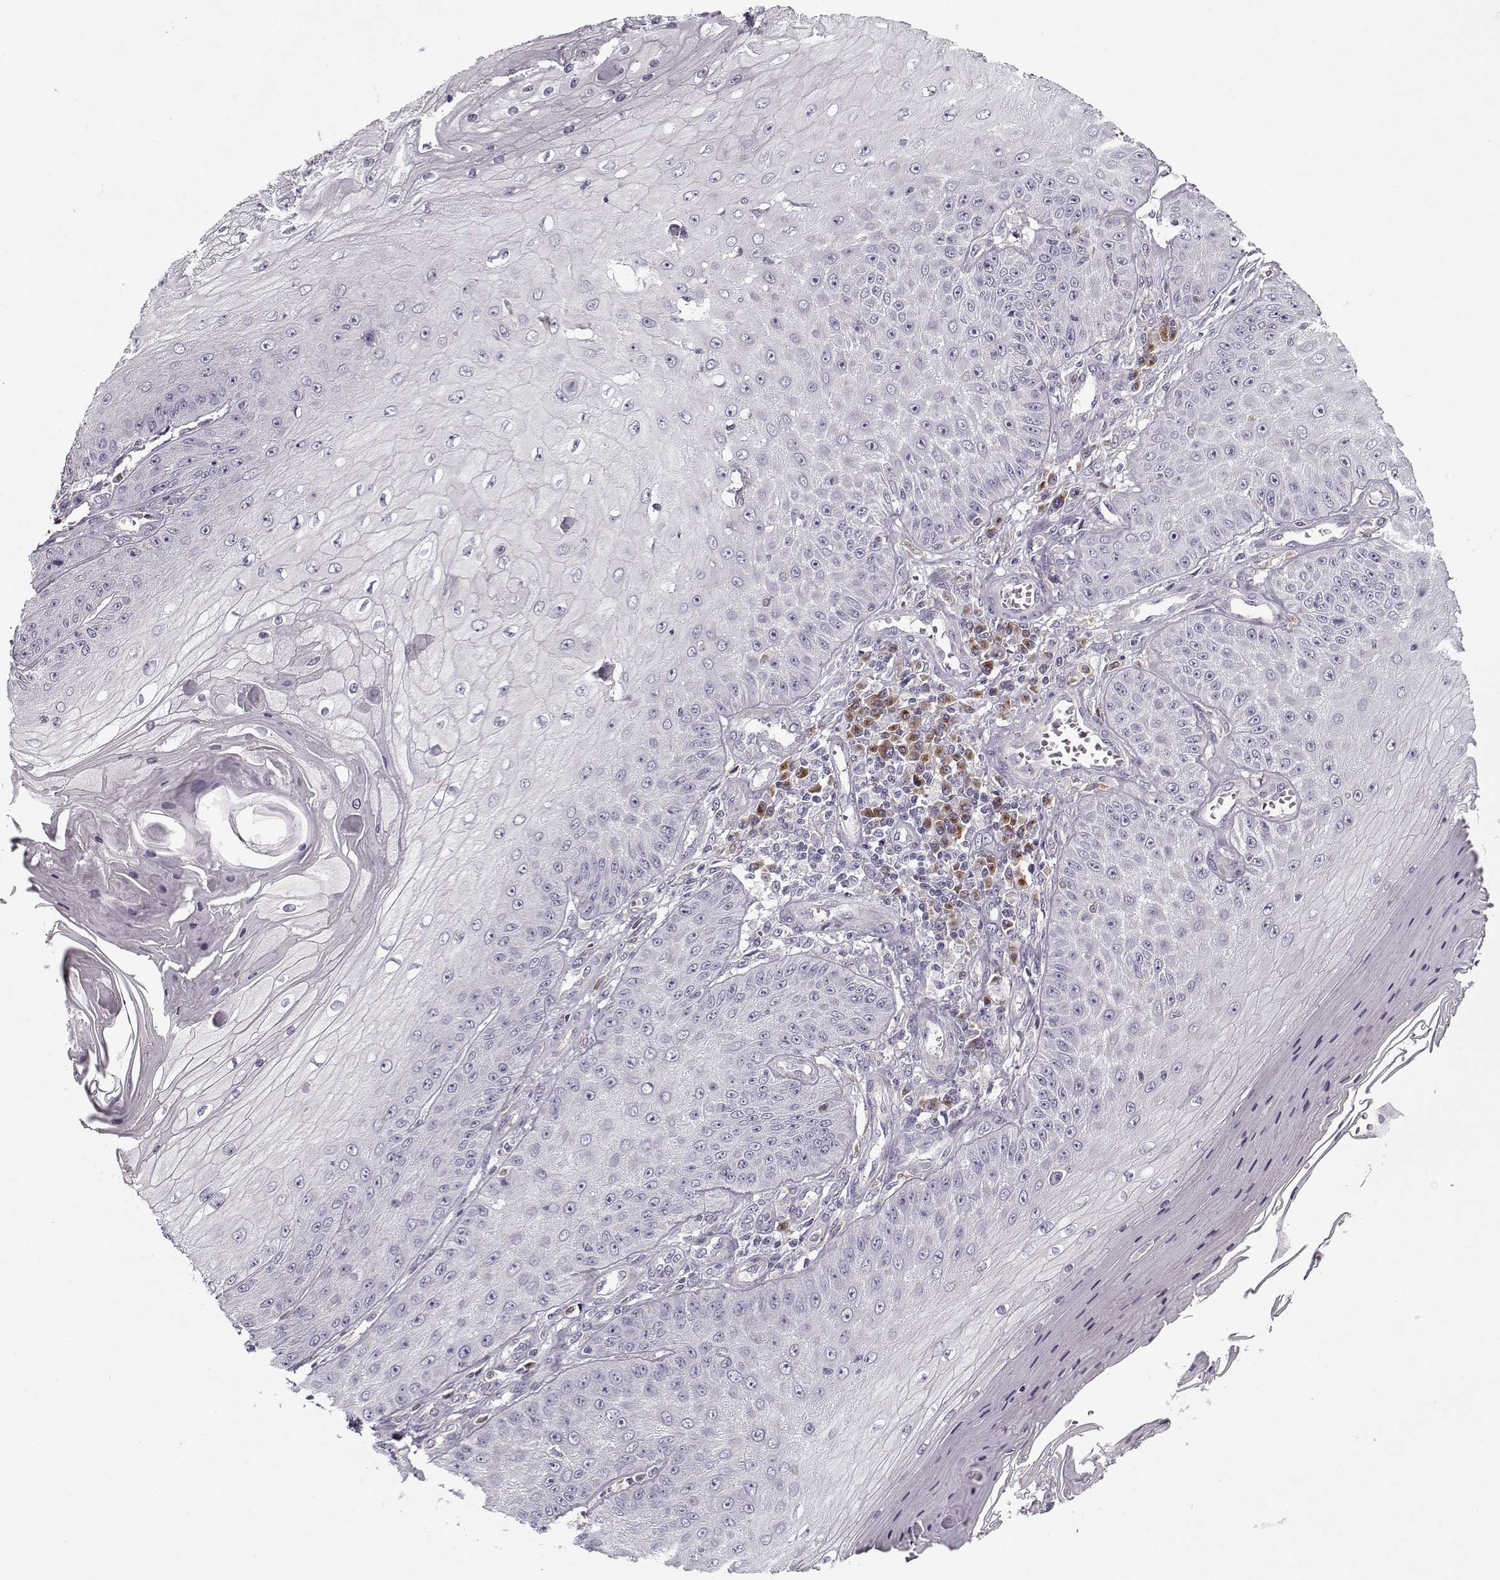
{"staining": {"intensity": "negative", "quantity": "none", "location": "none"}, "tissue": "skin cancer", "cell_type": "Tumor cells", "image_type": "cancer", "snomed": [{"axis": "morphology", "description": "Squamous cell carcinoma, NOS"}, {"axis": "topography", "description": "Skin"}], "caption": "This is a image of immunohistochemistry (IHC) staining of skin cancer (squamous cell carcinoma), which shows no expression in tumor cells.", "gene": "UNC13D", "patient": {"sex": "male", "age": 70}}